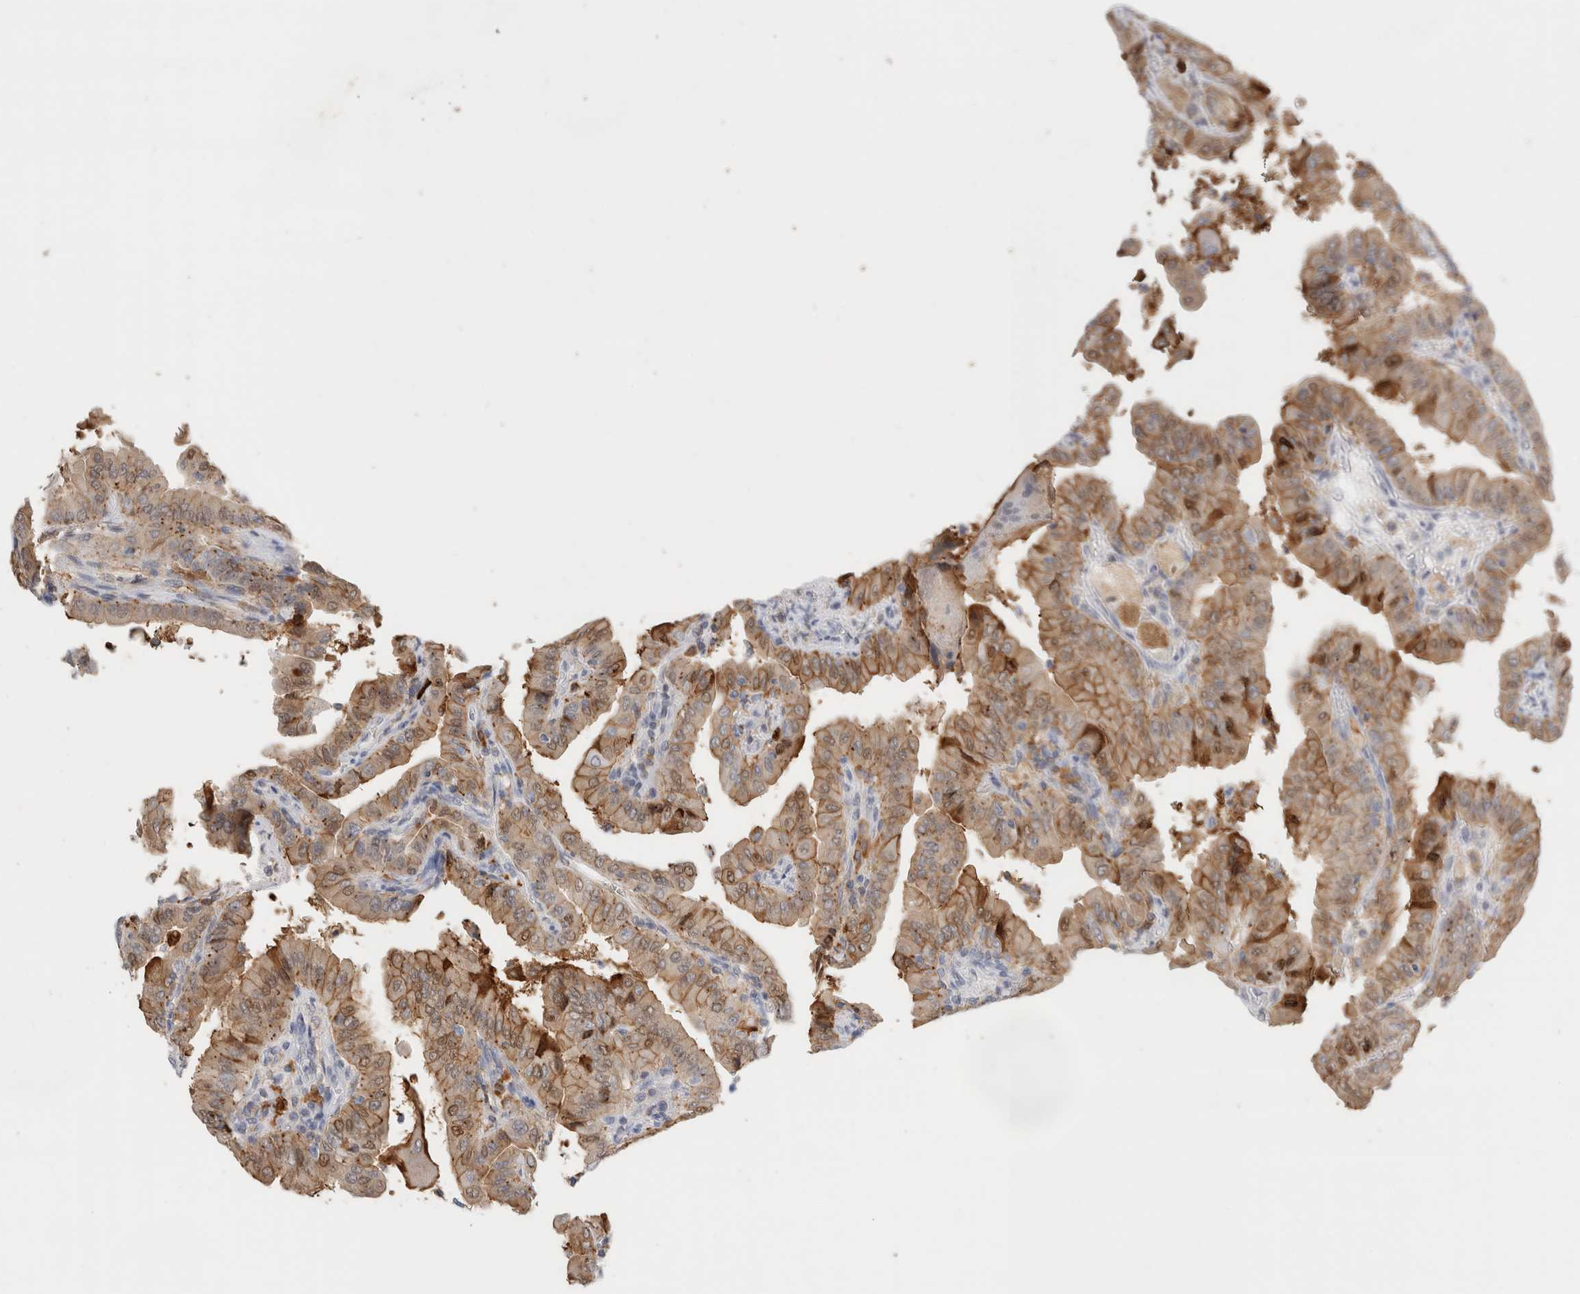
{"staining": {"intensity": "moderate", "quantity": ">75%", "location": "cytoplasmic/membranous,nuclear"}, "tissue": "thyroid cancer", "cell_type": "Tumor cells", "image_type": "cancer", "snomed": [{"axis": "morphology", "description": "Papillary adenocarcinoma, NOS"}, {"axis": "topography", "description": "Thyroid gland"}], "caption": "Immunohistochemical staining of papillary adenocarcinoma (thyroid) displays medium levels of moderate cytoplasmic/membranous and nuclear protein positivity in approximately >75% of tumor cells.", "gene": "P2RY2", "patient": {"sex": "male", "age": 33}}